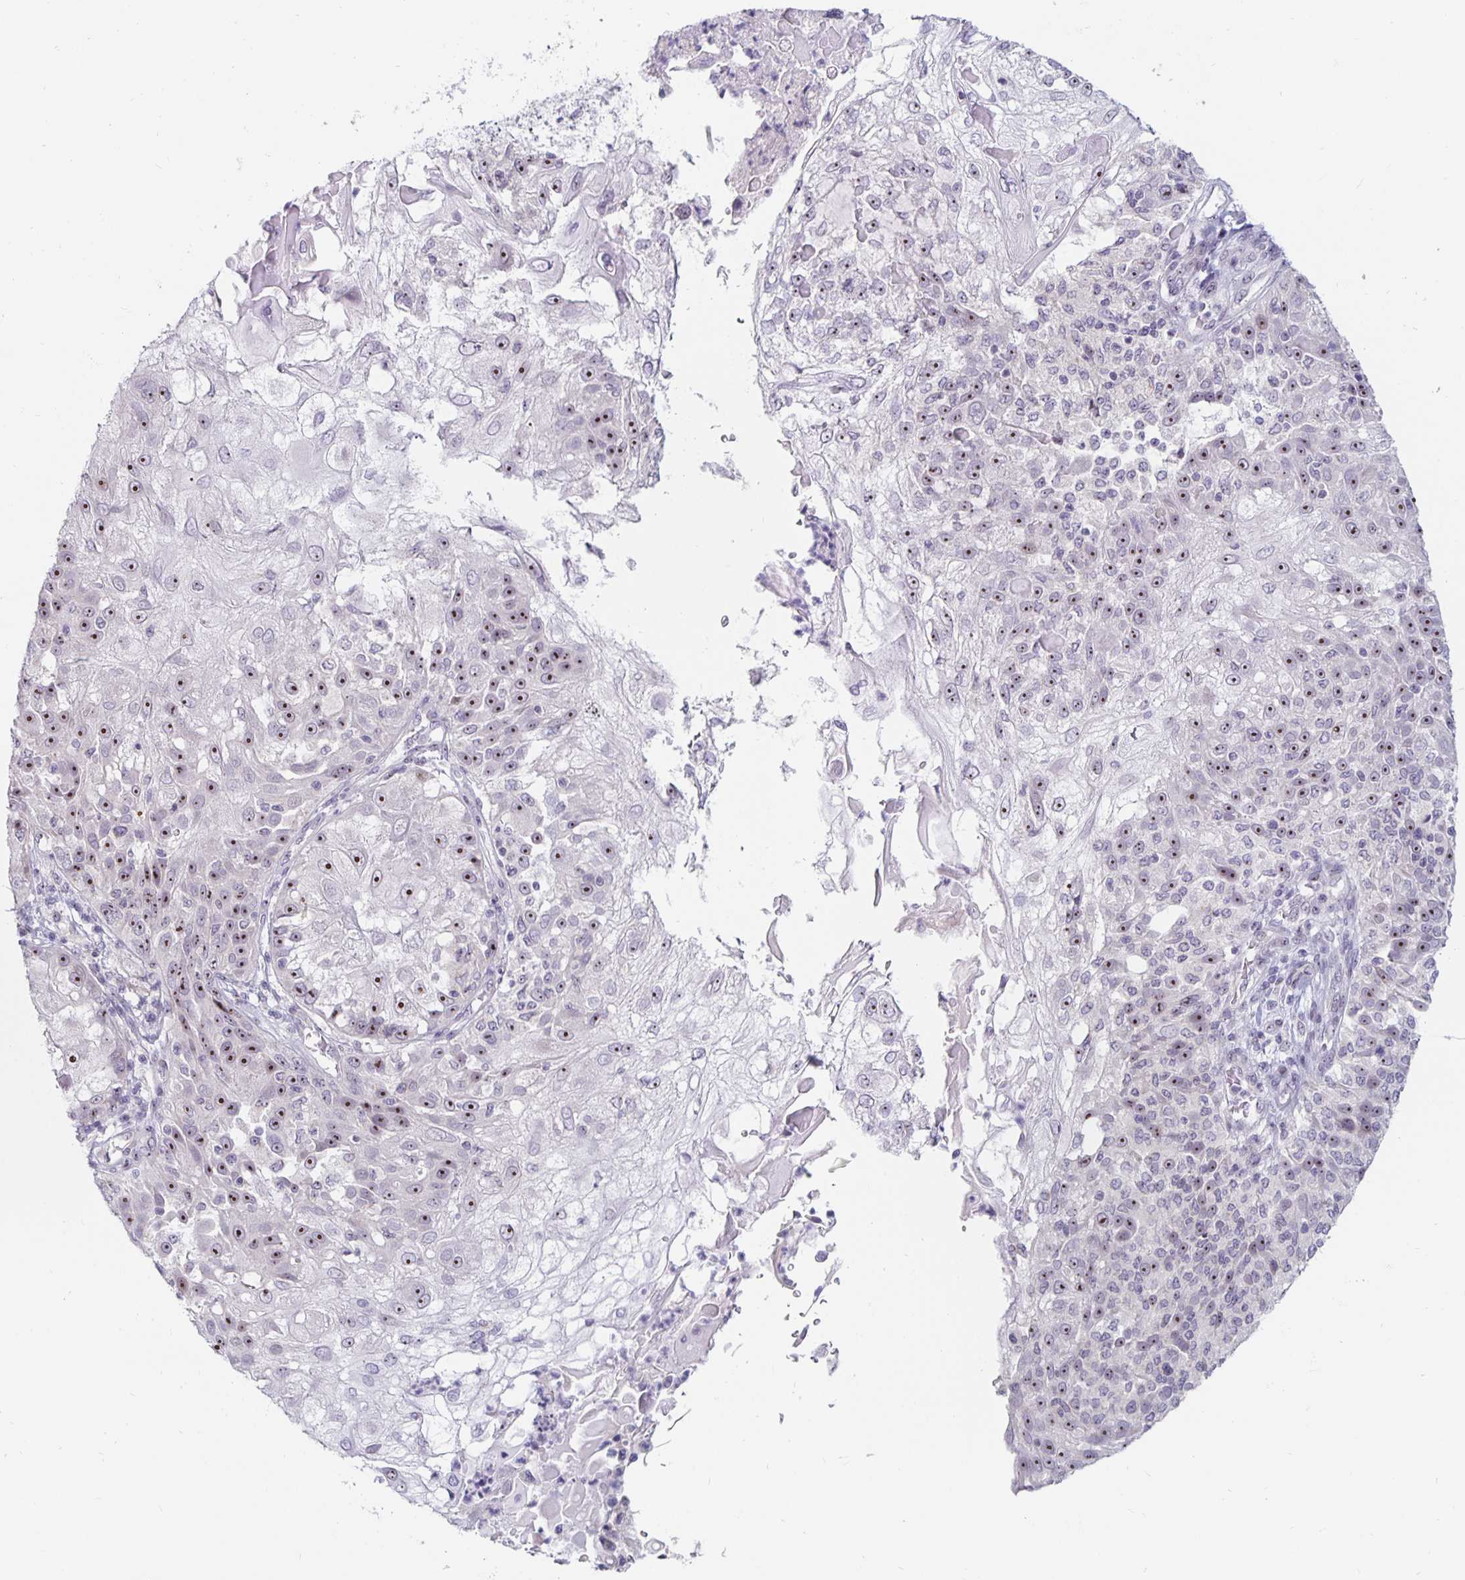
{"staining": {"intensity": "strong", "quantity": "25%-75%", "location": "nuclear"}, "tissue": "skin cancer", "cell_type": "Tumor cells", "image_type": "cancer", "snomed": [{"axis": "morphology", "description": "Normal tissue, NOS"}, {"axis": "morphology", "description": "Squamous cell carcinoma, NOS"}, {"axis": "topography", "description": "Skin"}], "caption": "Skin cancer stained for a protein displays strong nuclear positivity in tumor cells. (Brightfield microscopy of DAB IHC at high magnification).", "gene": "NUP85", "patient": {"sex": "female", "age": 83}}